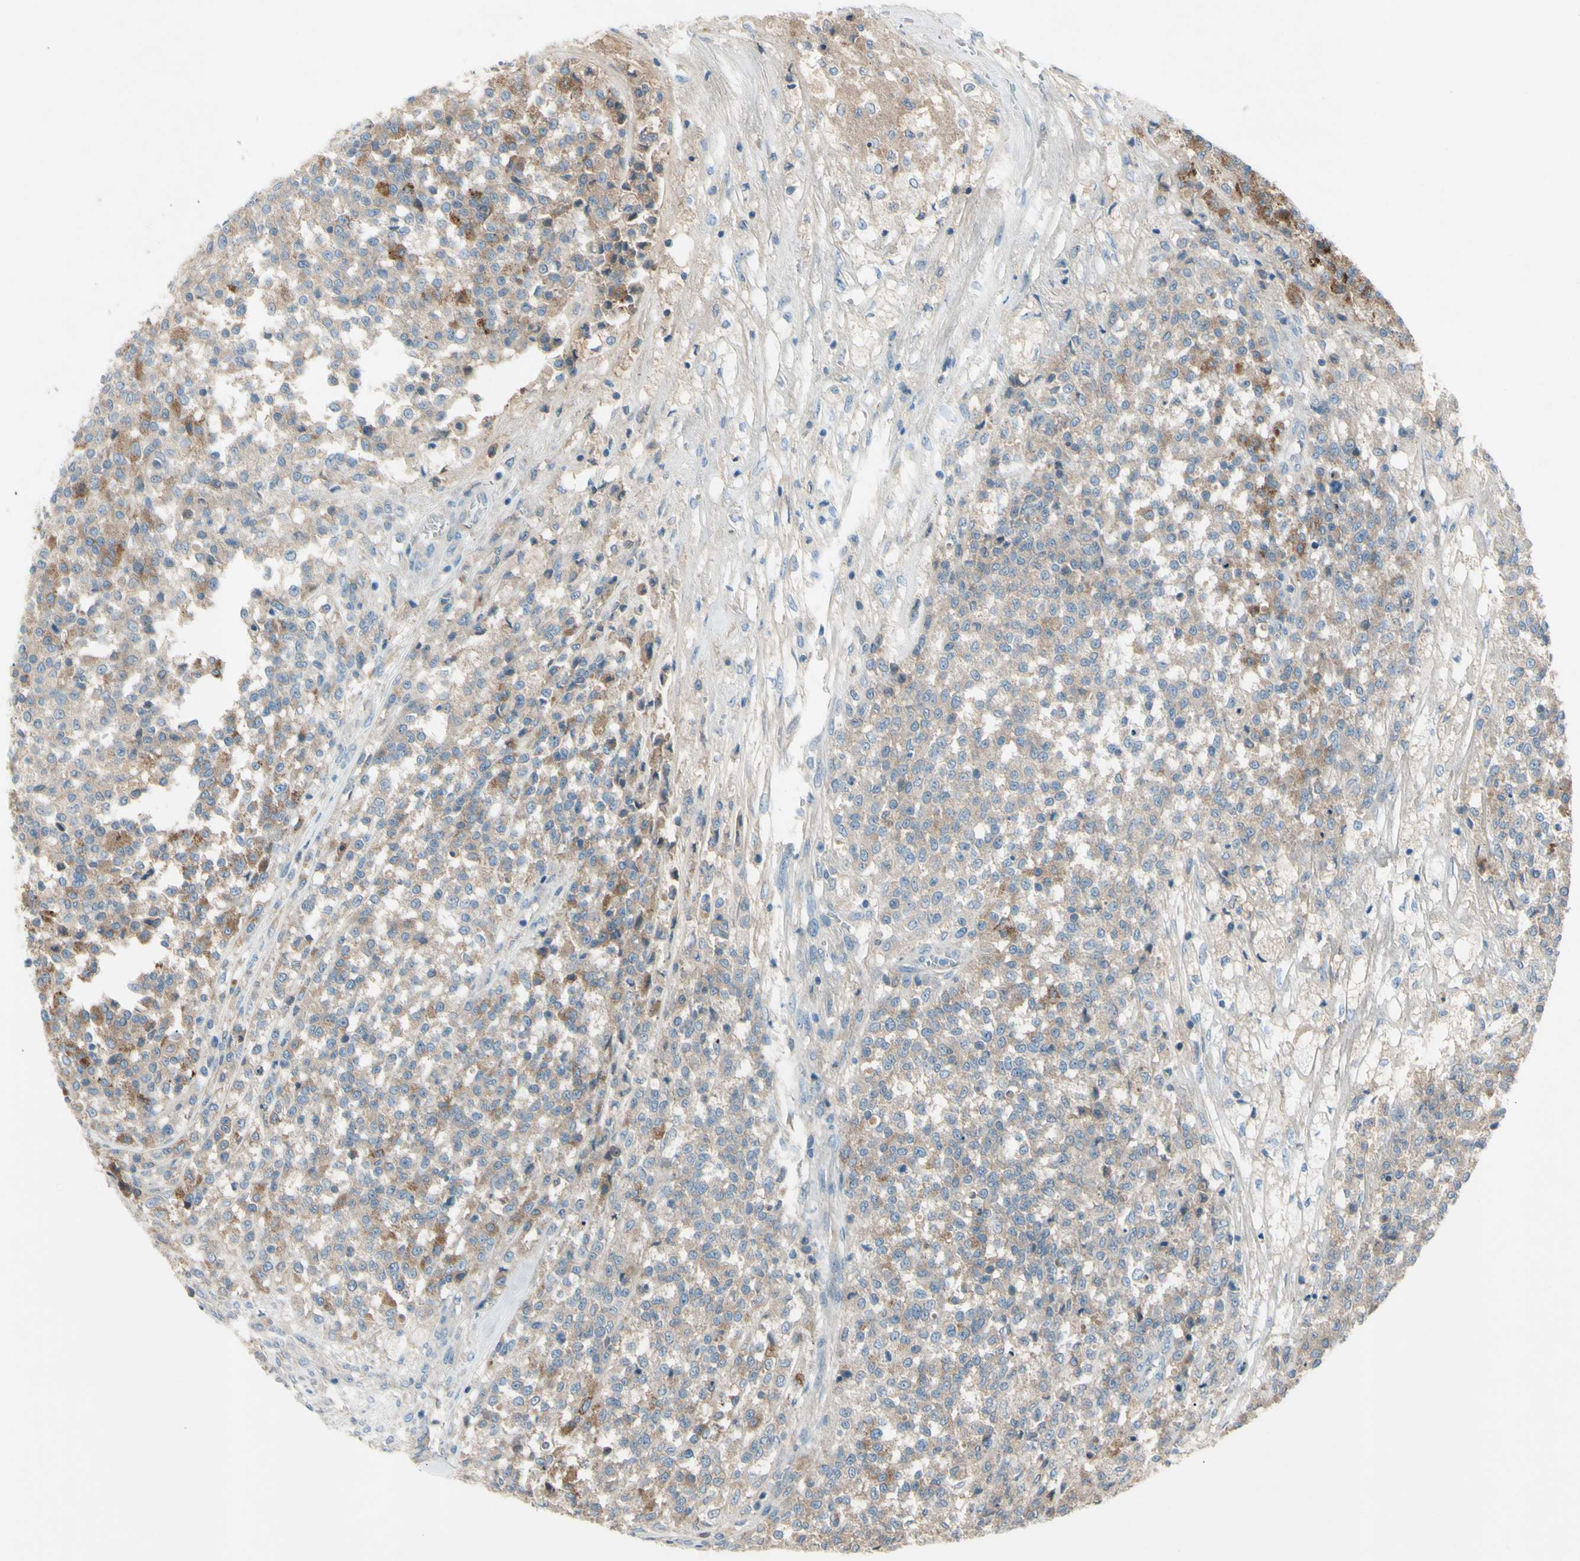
{"staining": {"intensity": "moderate", "quantity": "25%-75%", "location": "cytoplasmic/membranous"}, "tissue": "testis cancer", "cell_type": "Tumor cells", "image_type": "cancer", "snomed": [{"axis": "morphology", "description": "Seminoma, NOS"}, {"axis": "topography", "description": "Testis"}], "caption": "Protein expression analysis of human testis cancer reveals moderate cytoplasmic/membranous staining in about 25%-75% of tumor cells. The protein is stained brown, and the nuclei are stained in blue (DAB IHC with brightfield microscopy, high magnification).", "gene": "ATRN", "patient": {"sex": "male", "age": 59}}